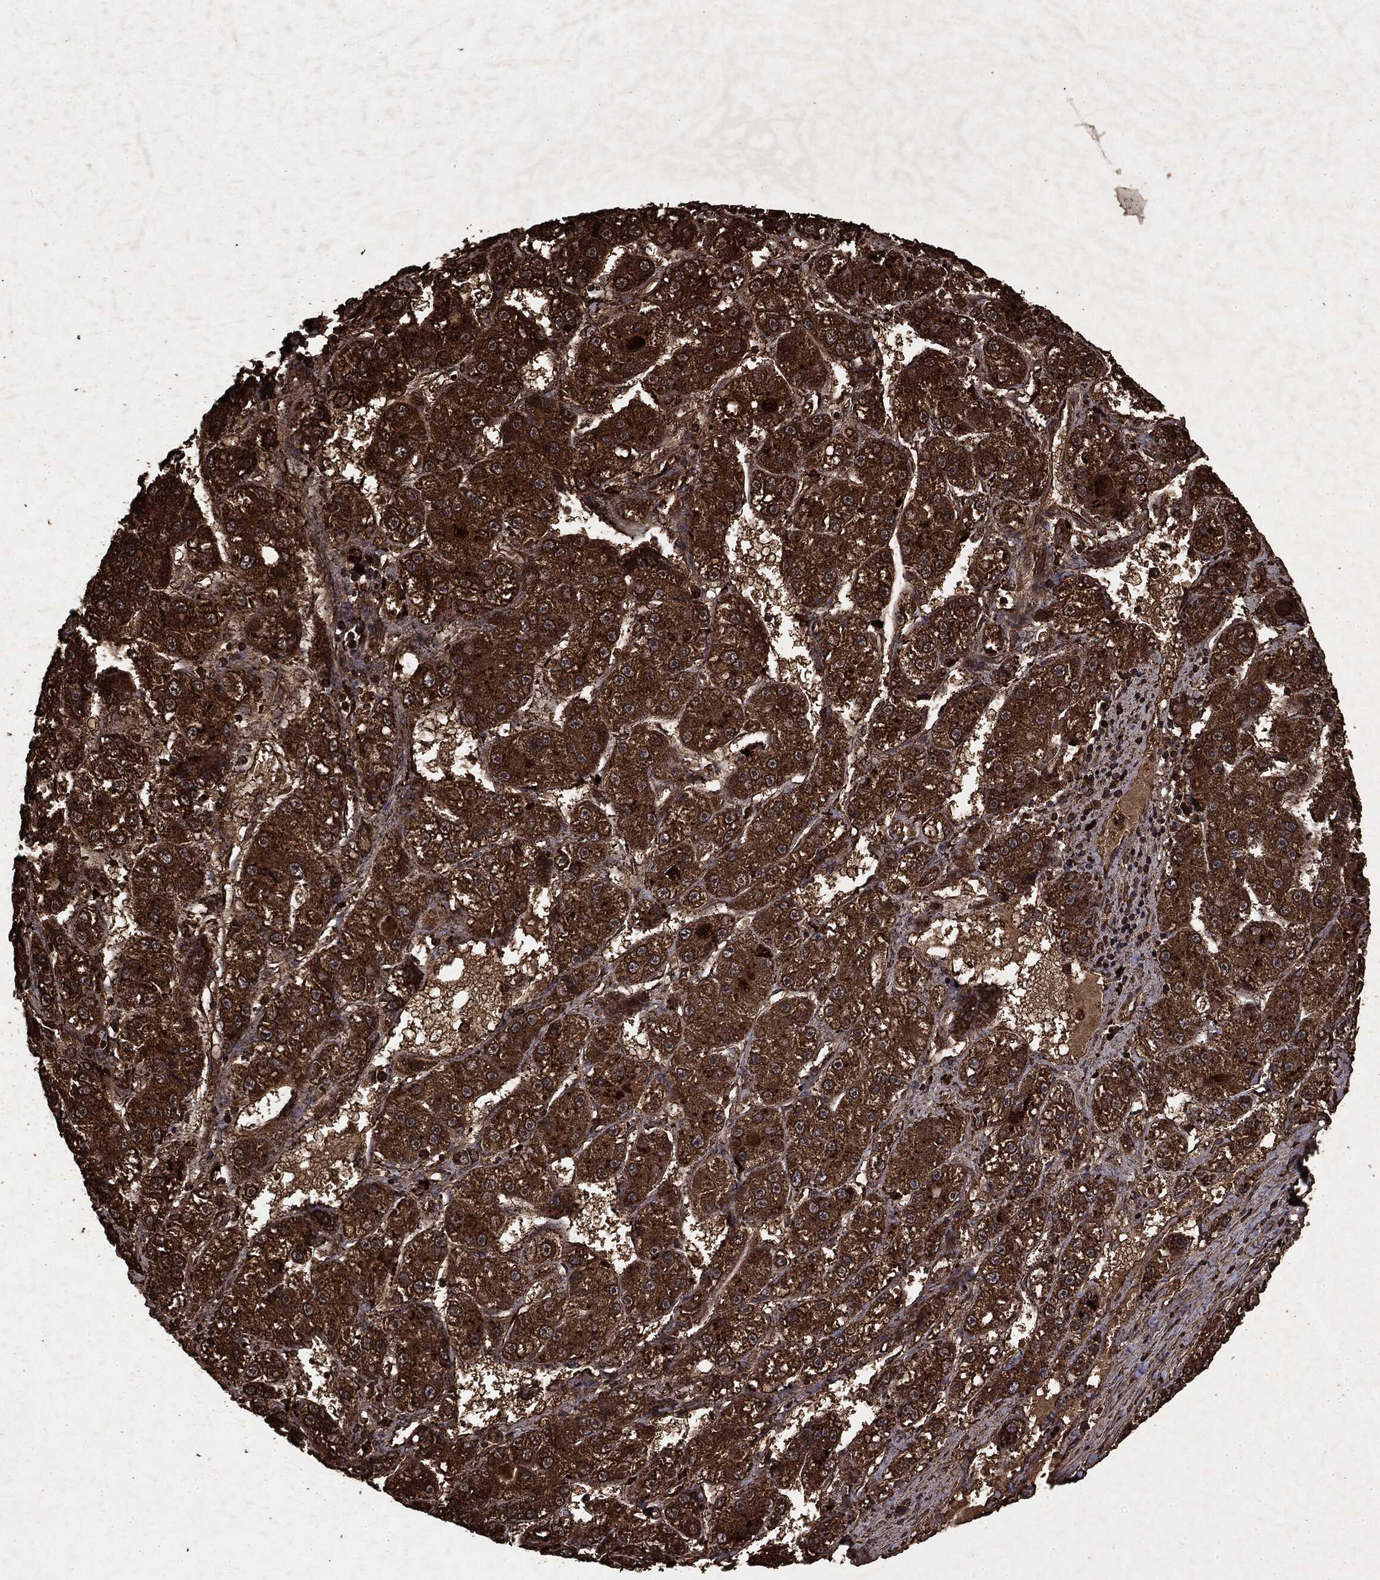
{"staining": {"intensity": "strong", "quantity": ">75%", "location": "cytoplasmic/membranous"}, "tissue": "liver cancer", "cell_type": "Tumor cells", "image_type": "cancer", "snomed": [{"axis": "morphology", "description": "Carcinoma, Hepatocellular, NOS"}, {"axis": "topography", "description": "Liver"}], "caption": "About >75% of tumor cells in liver hepatocellular carcinoma exhibit strong cytoplasmic/membranous protein positivity as visualized by brown immunohistochemical staining.", "gene": "ARAF", "patient": {"sex": "female", "age": 65}}